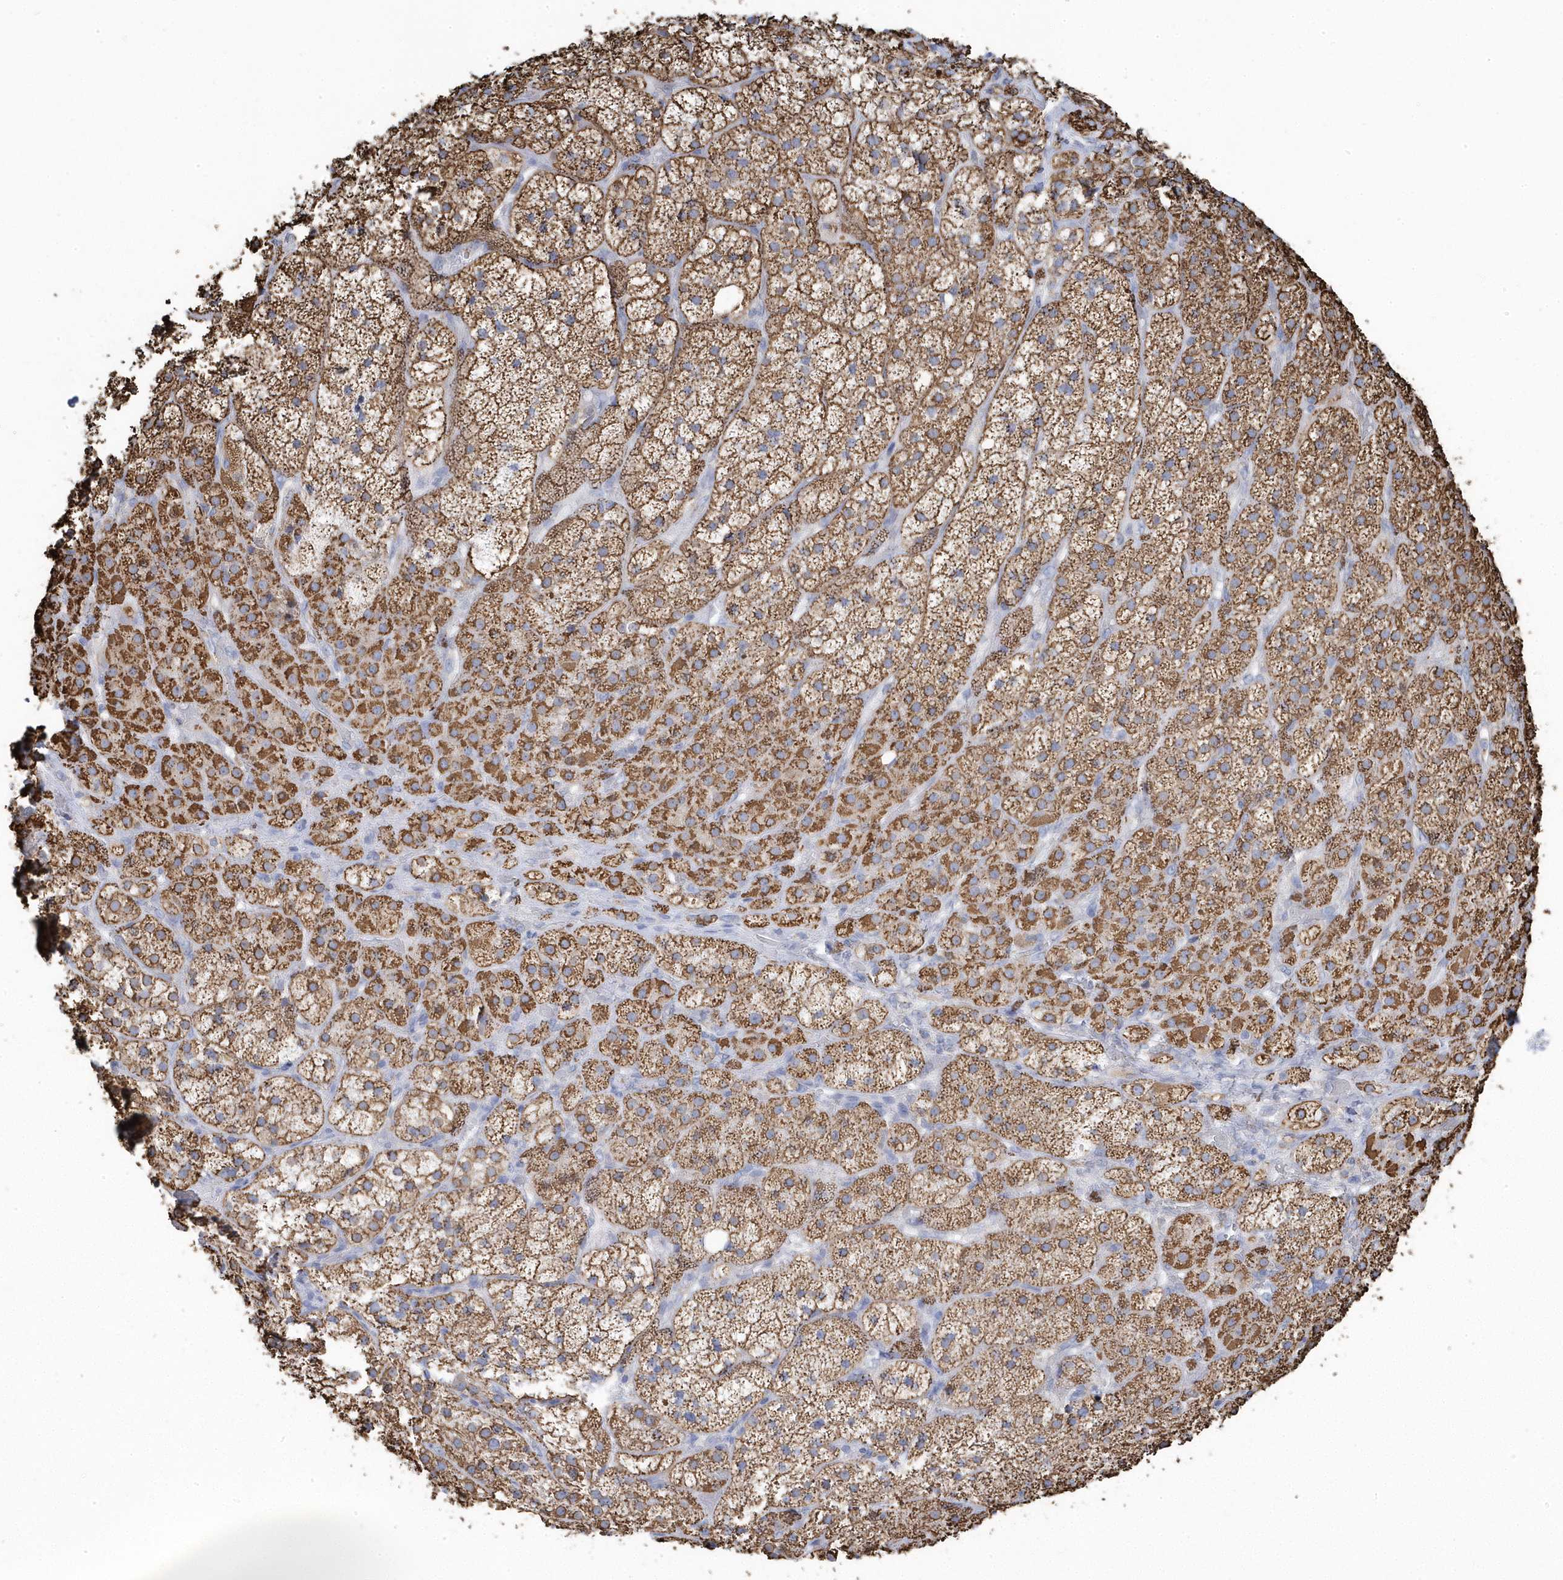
{"staining": {"intensity": "moderate", "quantity": ">75%", "location": "cytoplasmic/membranous"}, "tissue": "adrenal gland", "cell_type": "Glandular cells", "image_type": "normal", "snomed": [{"axis": "morphology", "description": "Normal tissue, NOS"}, {"axis": "topography", "description": "Adrenal gland"}], "caption": "Protein staining of benign adrenal gland reveals moderate cytoplasmic/membranous expression in approximately >75% of glandular cells. The staining was performed using DAB to visualize the protein expression in brown, while the nuclei were stained in blue with hematoxylin (Magnification: 20x).", "gene": "GTPBP8", "patient": {"sex": "male", "age": 57}}